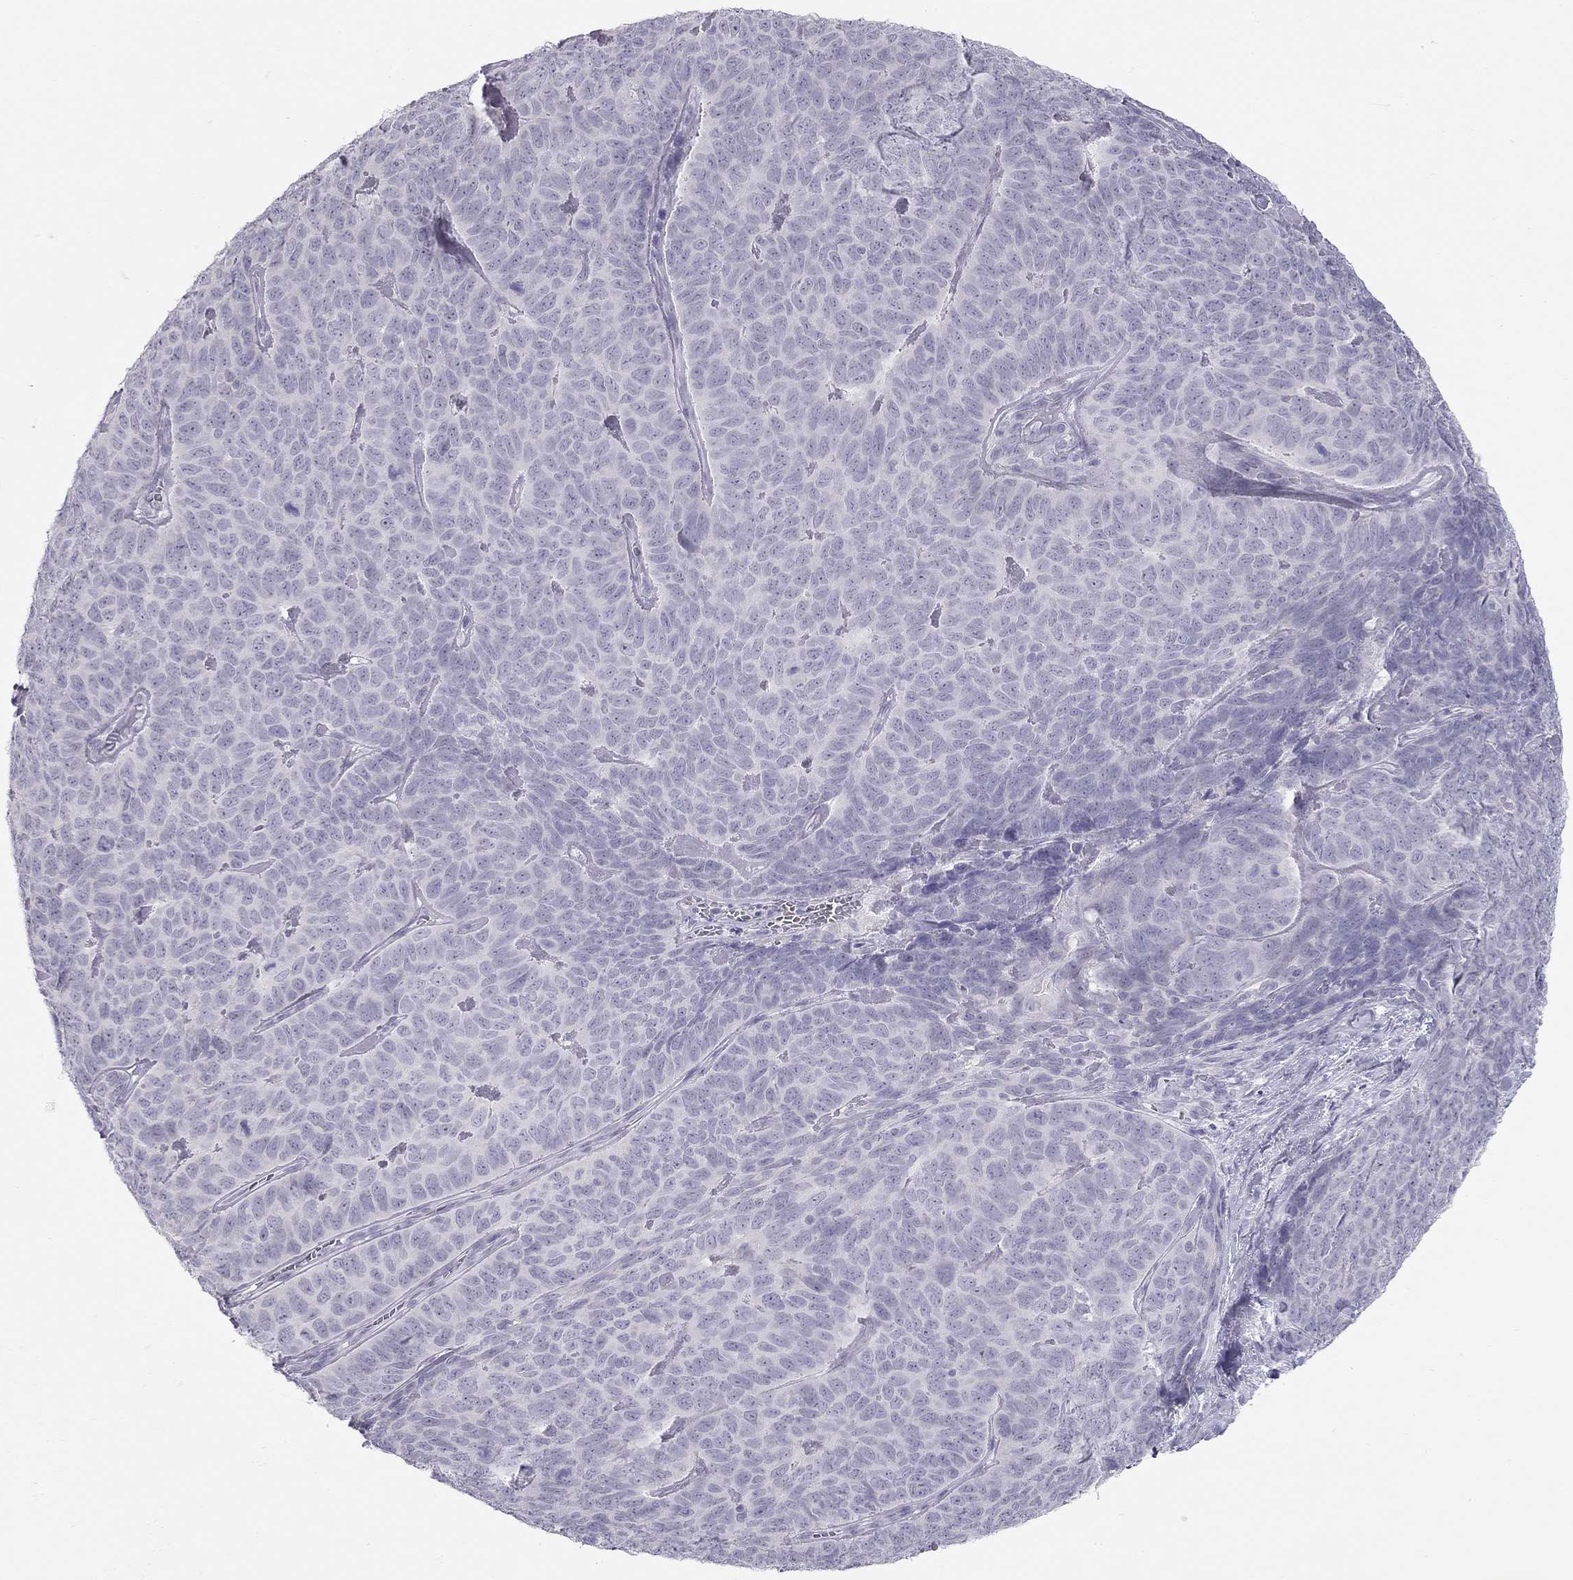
{"staining": {"intensity": "negative", "quantity": "none", "location": "none"}, "tissue": "skin cancer", "cell_type": "Tumor cells", "image_type": "cancer", "snomed": [{"axis": "morphology", "description": "Squamous cell carcinoma, NOS"}, {"axis": "topography", "description": "Skin"}, {"axis": "topography", "description": "Anal"}], "caption": "This is a photomicrograph of IHC staining of skin squamous cell carcinoma, which shows no staining in tumor cells.", "gene": "SPATA12", "patient": {"sex": "female", "age": 51}}